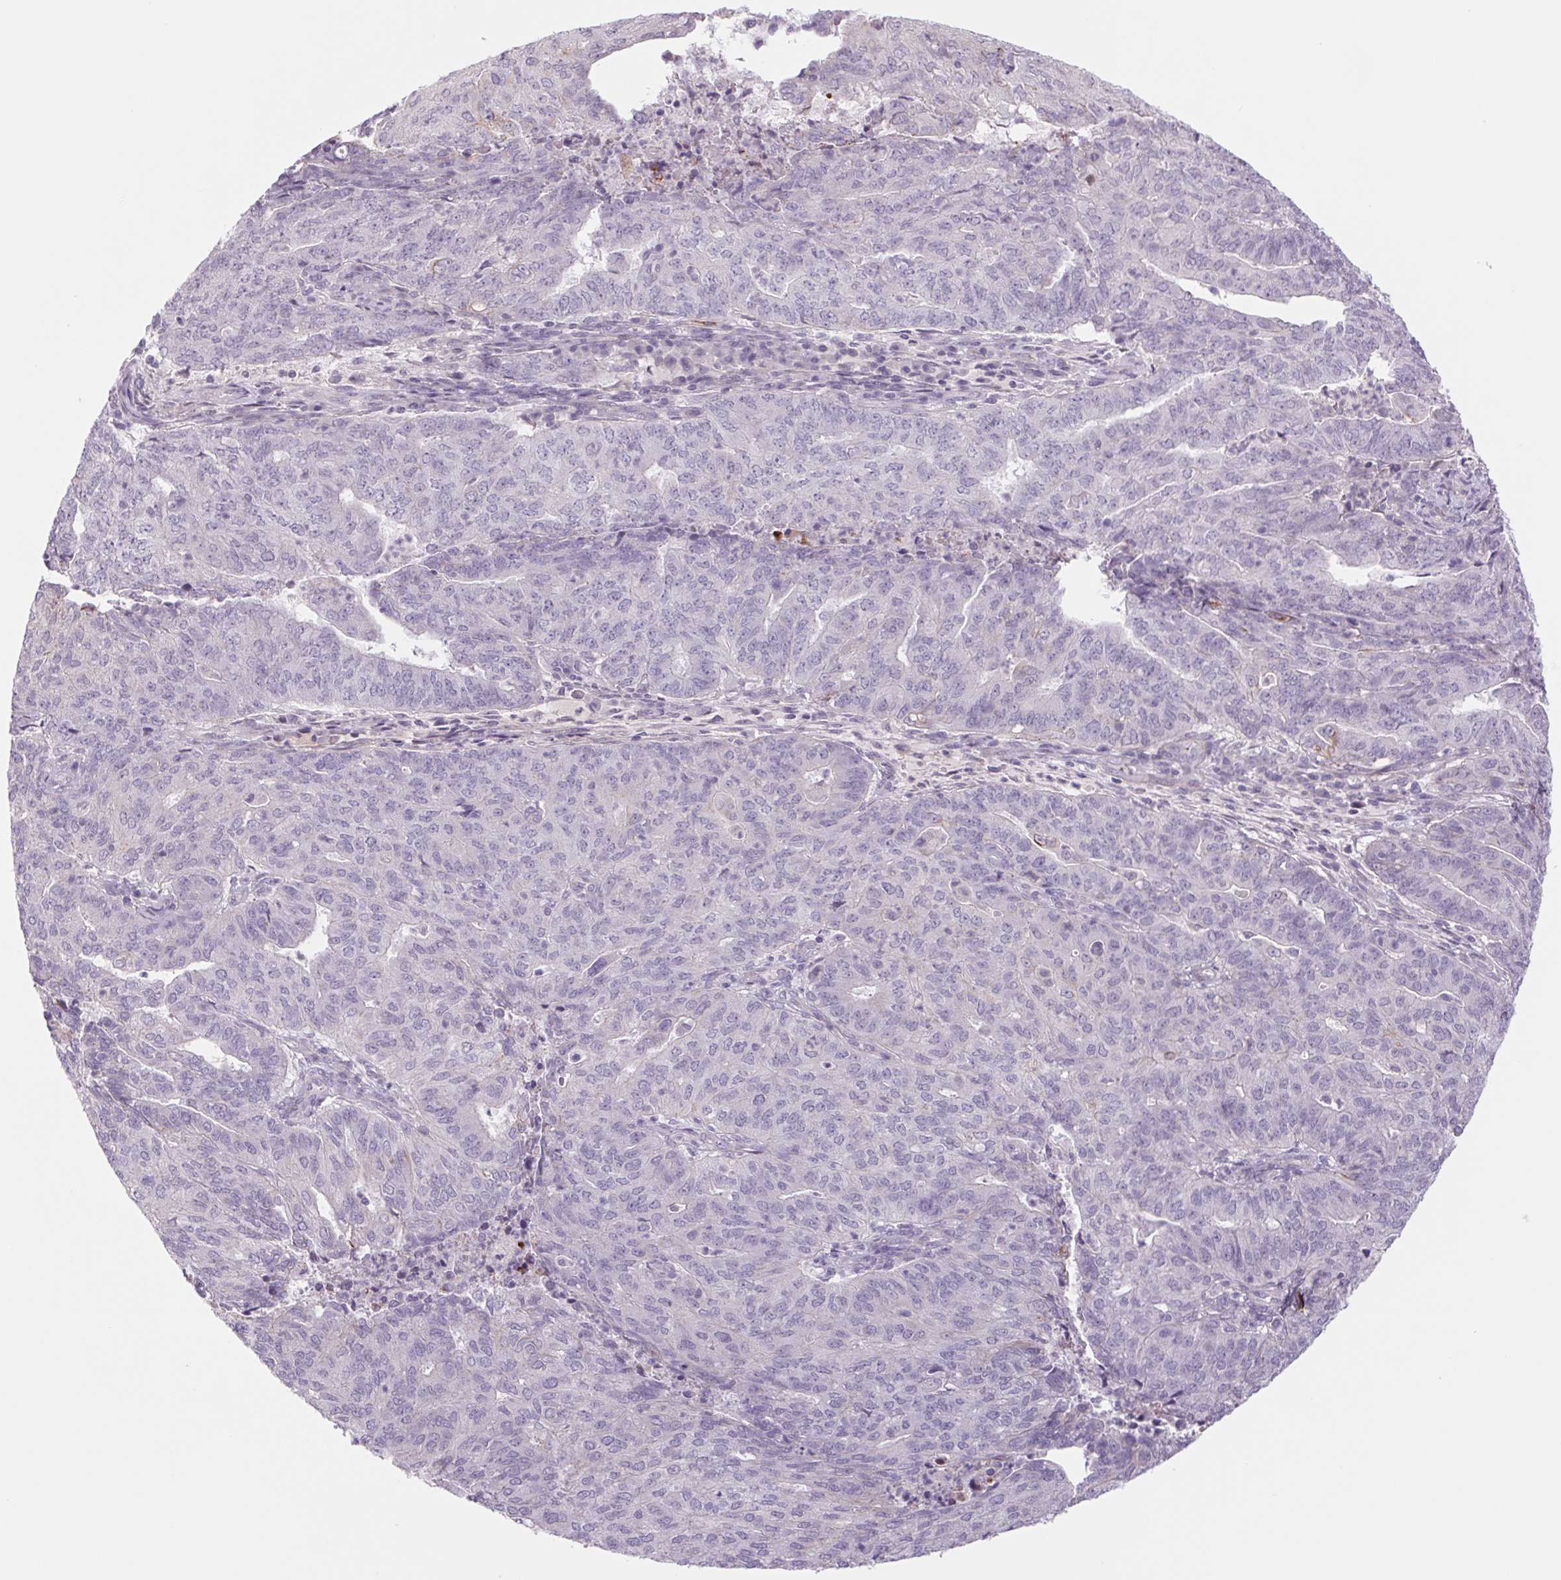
{"staining": {"intensity": "negative", "quantity": "none", "location": "none"}, "tissue": "endometrial cancer", "cell_type": "Tumor cells", "image_type": "cancer", "snomed": [{"axis": "morphology", "description": "Adenocarcinoma, NOS"}, {"axis": "topography", "description": "Endometrium"}], "caption": "Tumor cells show no significant staining in endometrial cancer. Brightfield microscopy of immunohistochemistry stained with DAB (3,3'-diaminobenzidine) (brown) and hematoxylin (blue), captured at high magnification.", "gene": "MS4A13", "patient": {"sex": "female", "age": 82}}